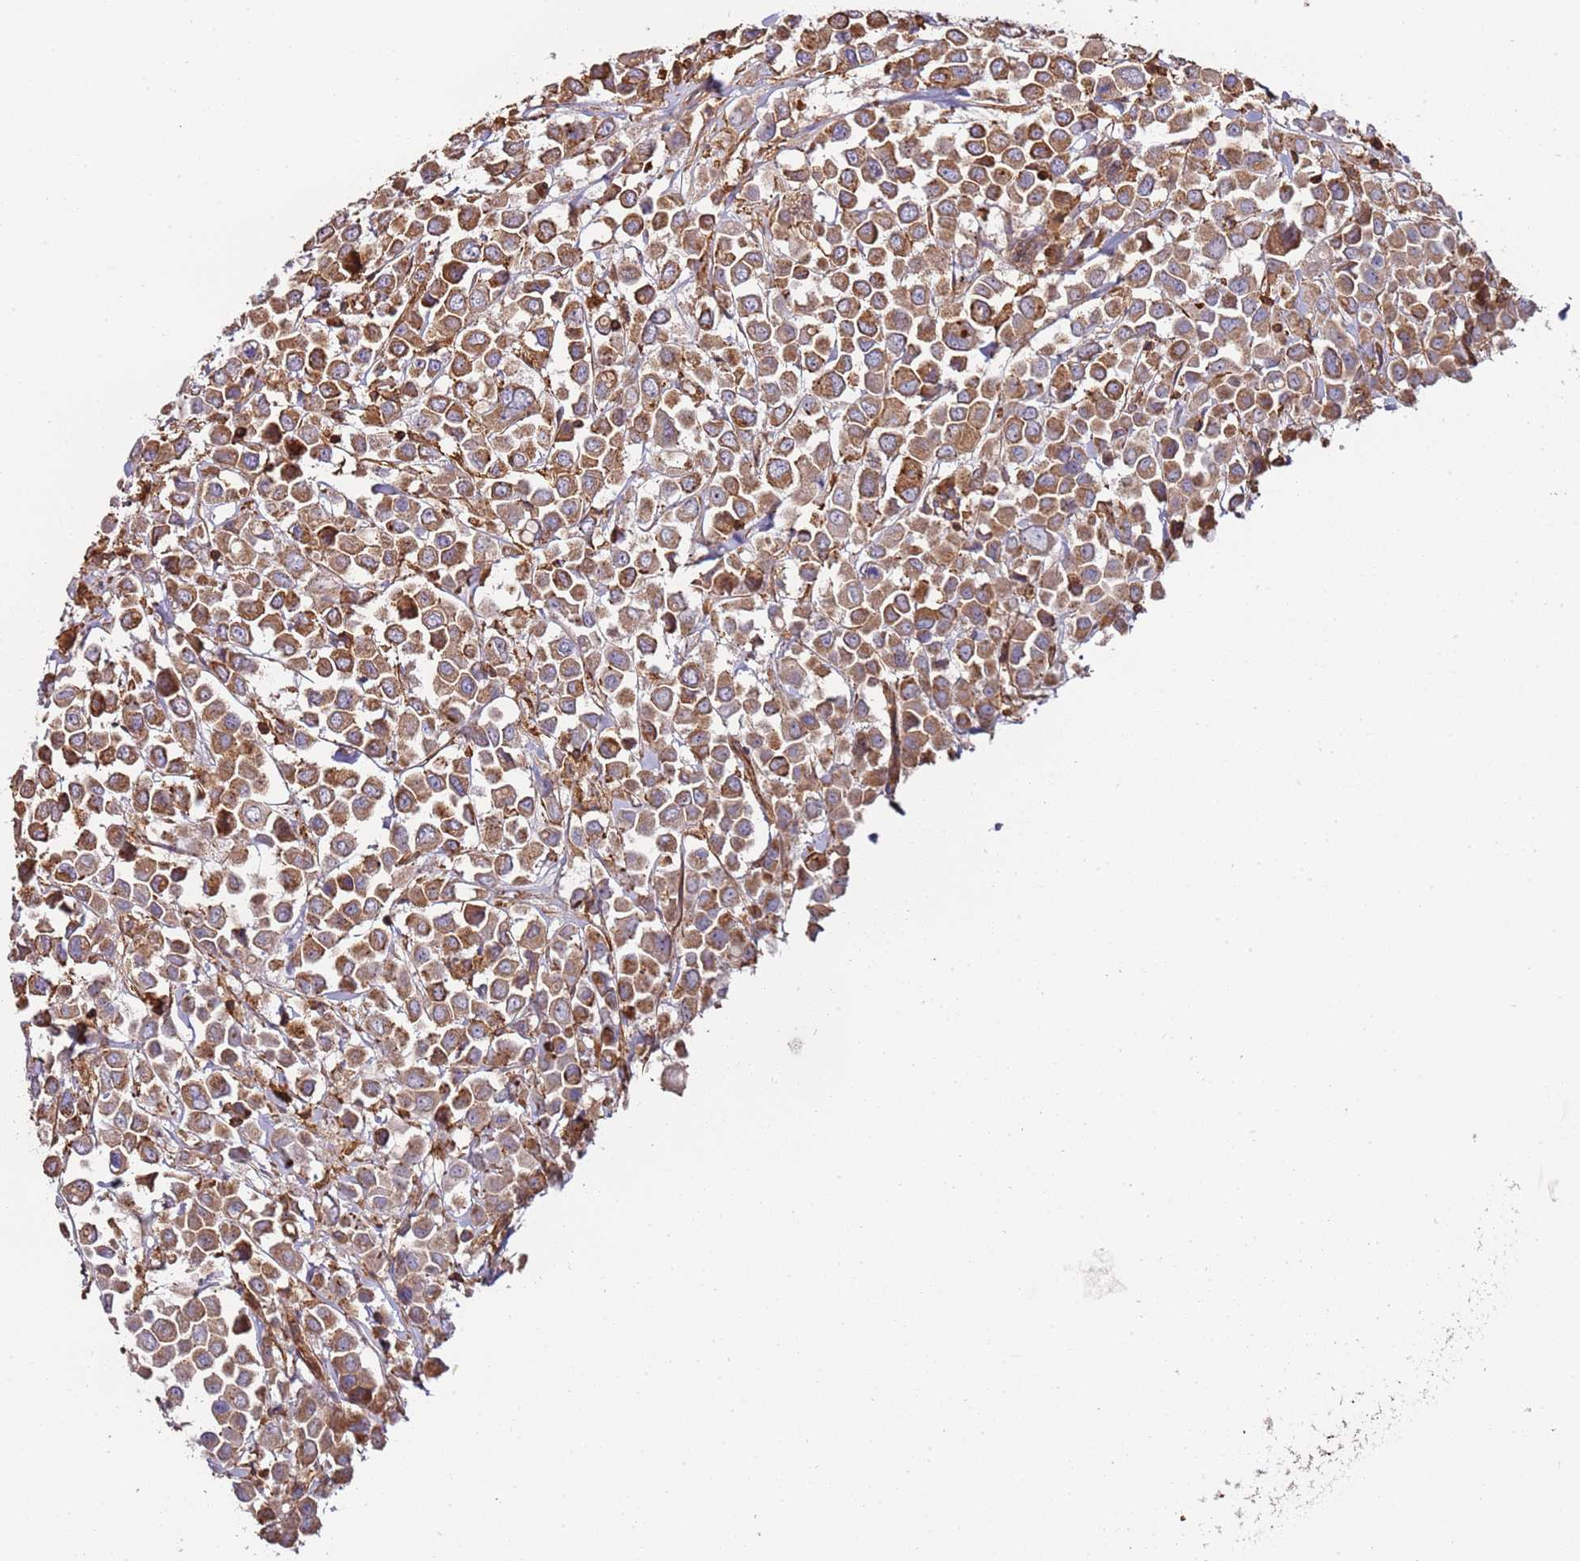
{"staining": {"intensity": "moderate", "quantity": ">75%", "location": "cytoplasmic/membranous"}, "tissue": "breast cancer", "cell_type": "Tumor cells", "image_type": "cancer", "snomed": [{"axis": "morphology", "description": "Duct carcinoma"}, {"axis": "topography", "description": "Breast"}], "caption": "Immunohistochemistry (DAB) staining of human breast cancer displays moderate cytoplasmic/membranous protein expression in about >75% of tumor cells.", "gene": "CYP2U1", "patient": {"sex": "female", "age": 61}}